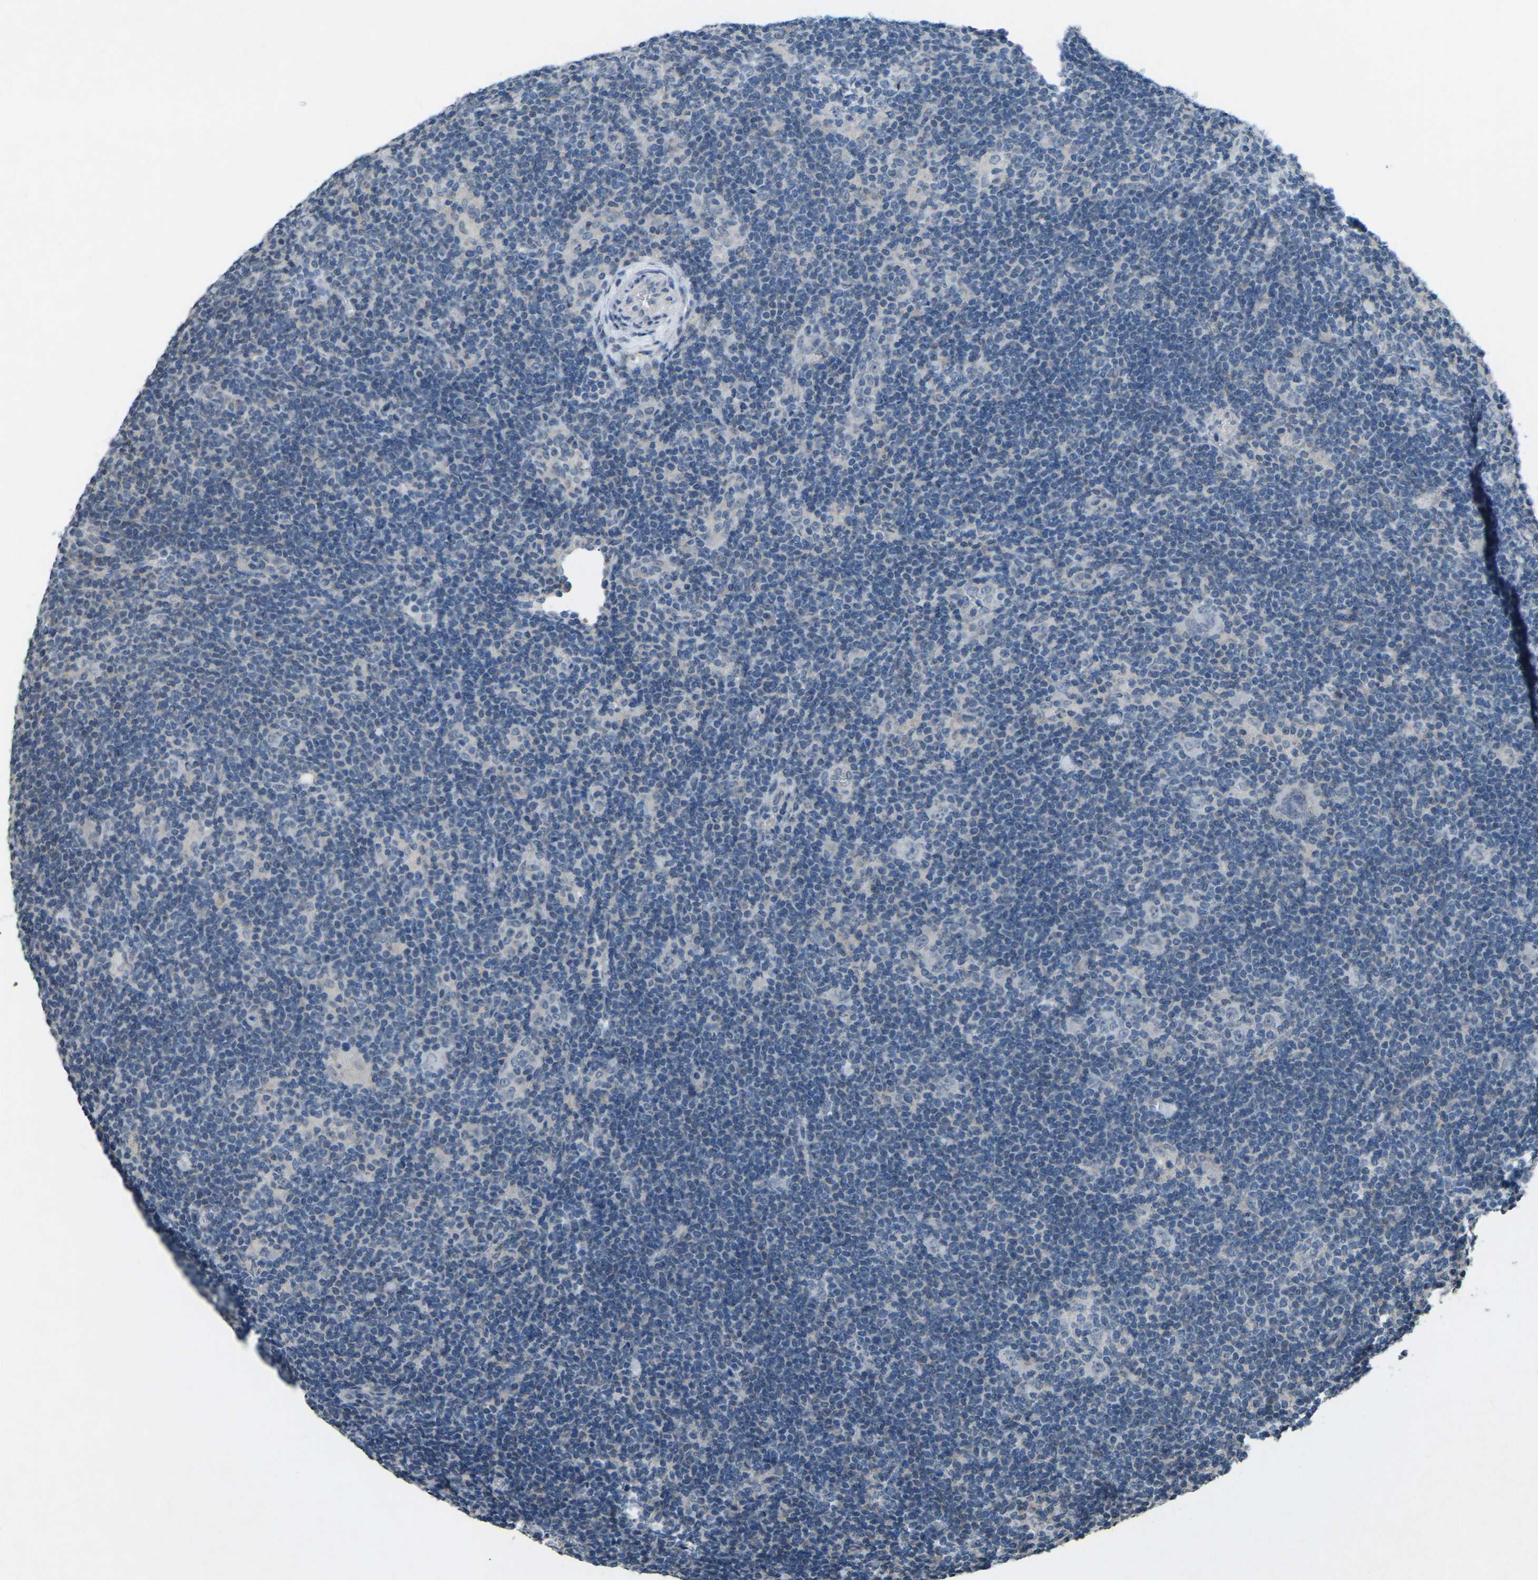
{"staining": {"intensity": "negative", "quantity": "none", "location": "none"}, "tissue": "lymphoma", "cell_type": "Tumor cells", "image_type": "cancer", "snomed": [{"axis": "morphology", "description": "Hodgkin's disease, NOS"}, {"axis": "topography", "description": "Lymph node"}], "caption": "Immunohistochemical staining of human lymphoma exhibits no significant expression in tumor cells.", "gene": "TFR2", "patient": {"sex": "female", "age": 57}}